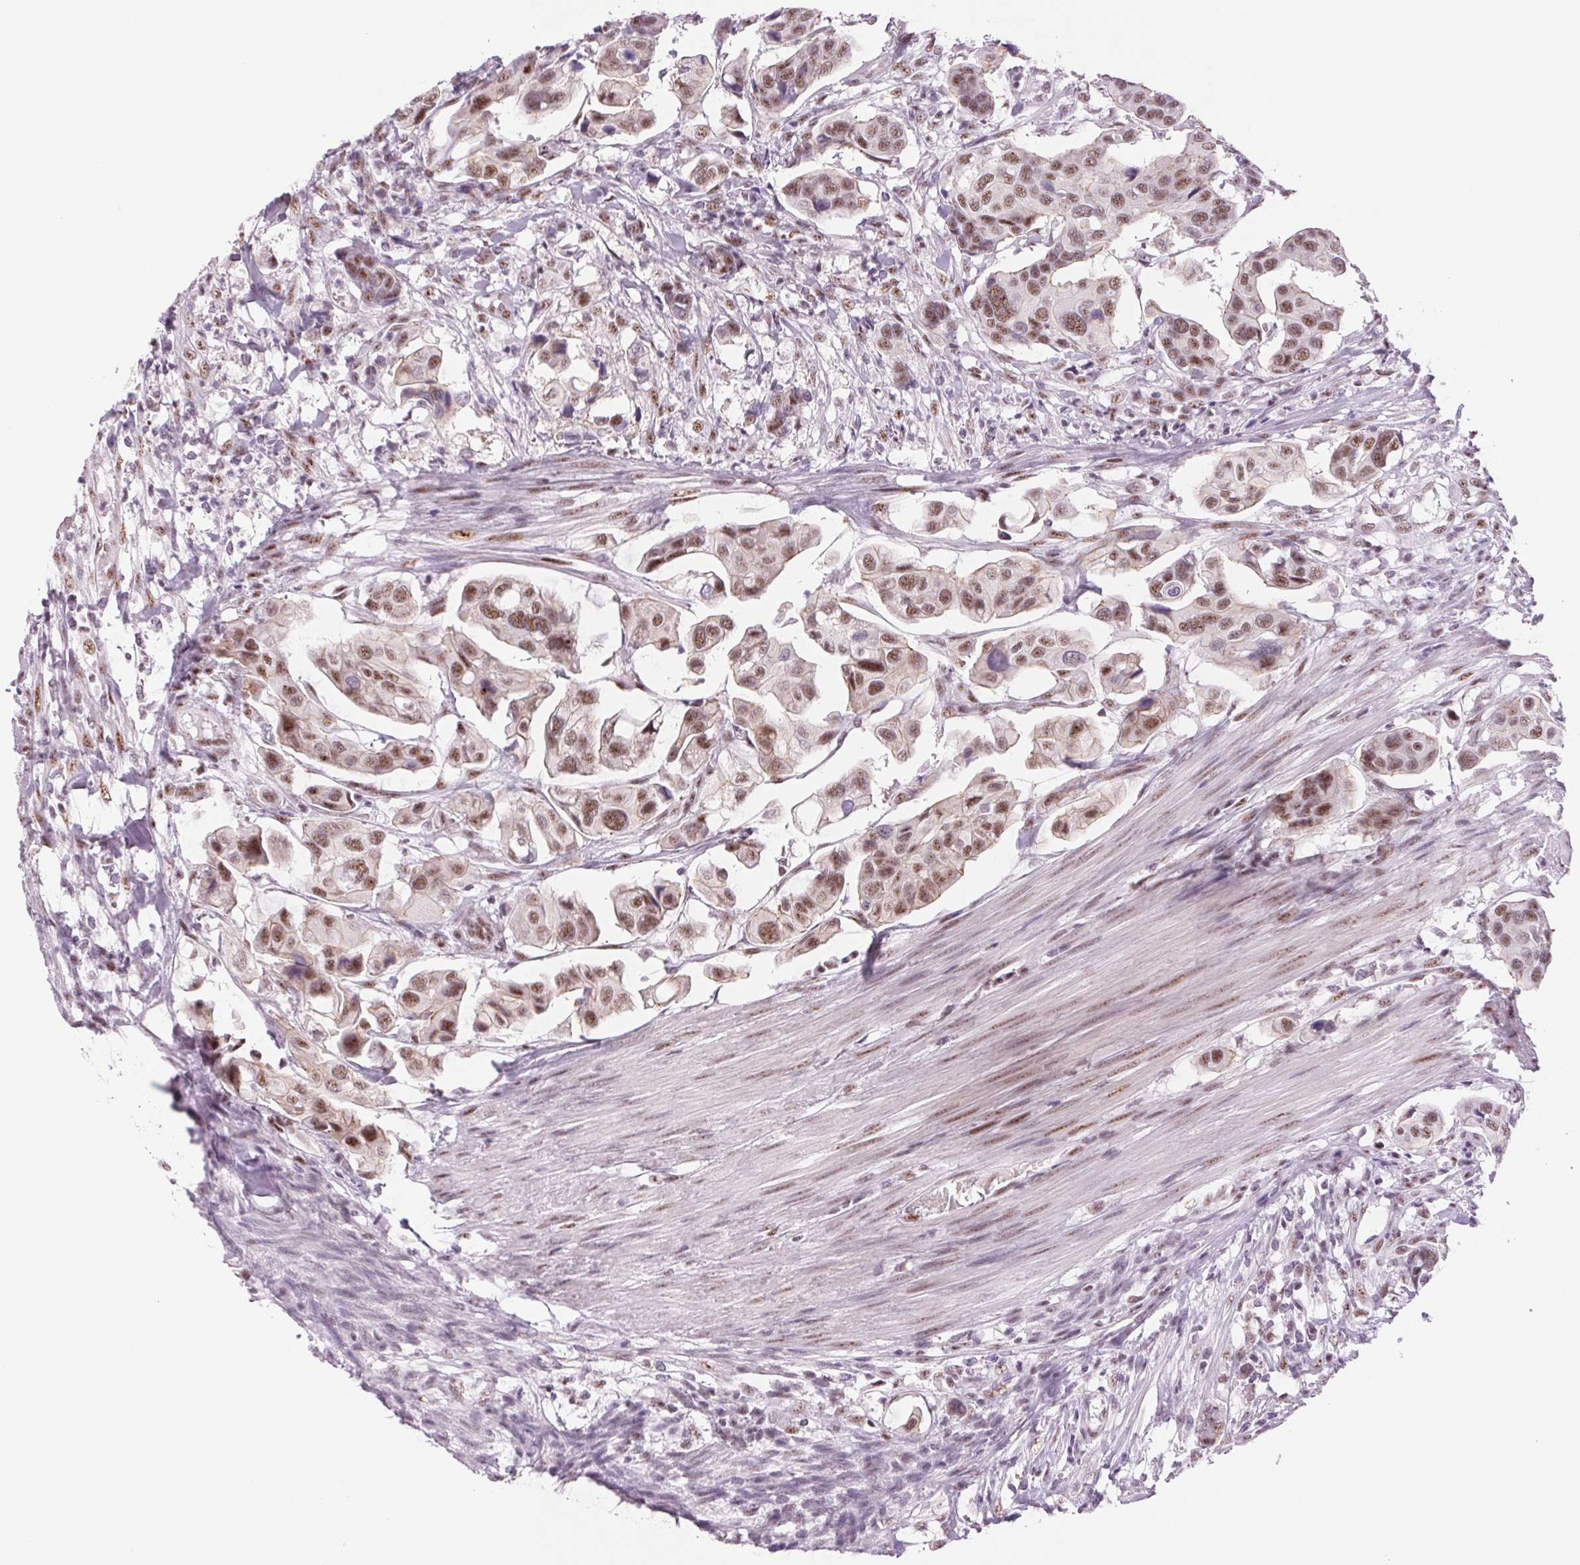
{"staining": {"intensity": "moderate", "quantity": ">75%", "location": "nuclear"}, "tissue": "renal cancer", "cell_type": "Tumor cells", "image_type": "cancer", "snomed": [{"axis": "morphology", "description": "Adenocarcinoma, NOS"}, {"axis": "topography", "description": "Urinary bladder"}], "caption": "Immunohistochemical staining of human adenocarcinoma (renal) demonstrates moderate nuclear protein staining in about >75% of tumor cells.", "gene": "ZC3H14", "patient": {"sex": "male", "age": 61}}